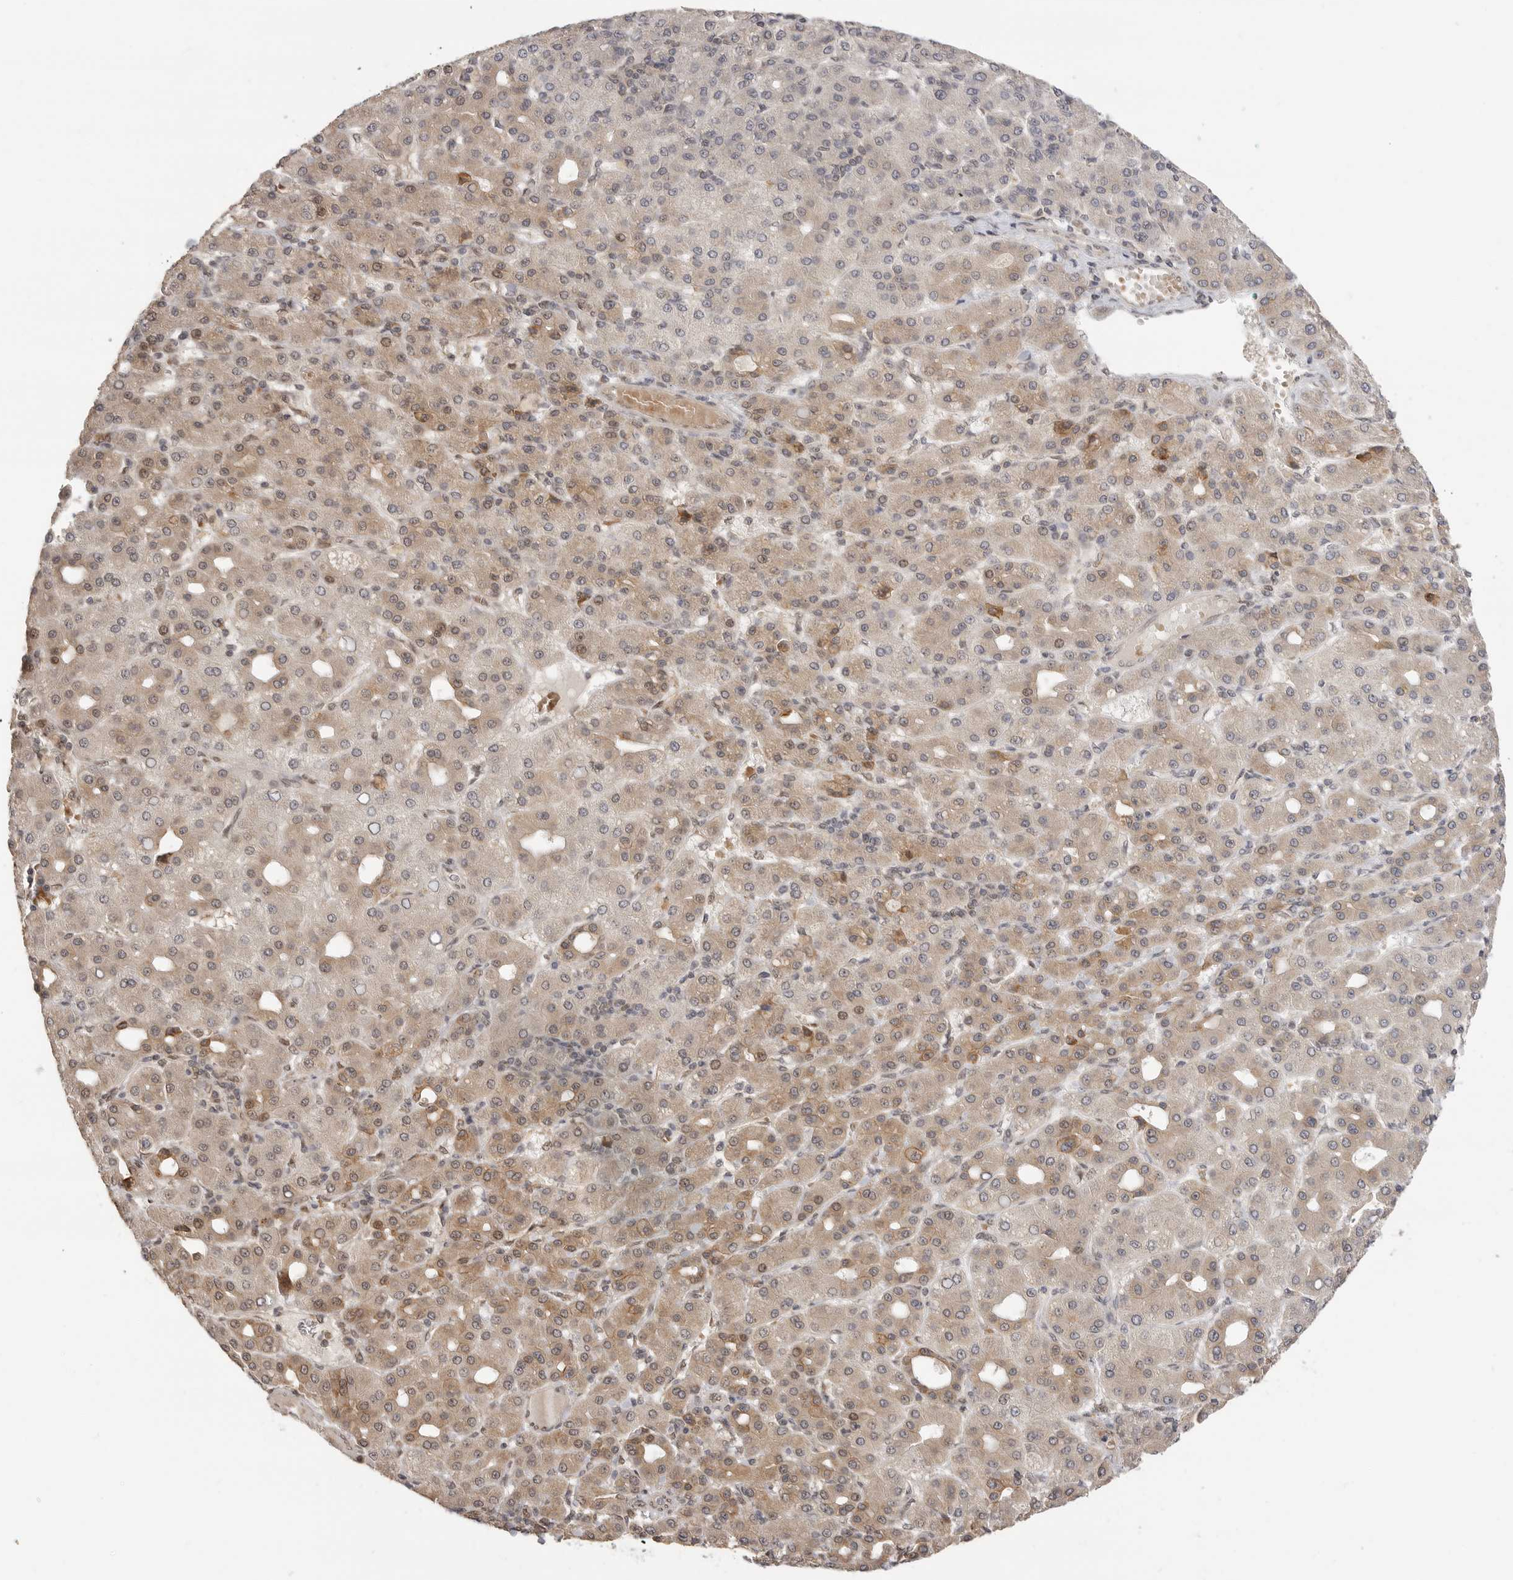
{"staining": {"intensity": "moderate", "quantity": "25%-75%", "location": "cytoplasmic/membranous"}, "tissue": "liver cancer", "cell_type": "Tumor cells", "image_type": "cancer", "snomed": [{"axis": "morphology", "description": "Carcinoma, Hepatocellular, NOS"}, {"axis": "topography", "description": "Liver"}], "caption": "Protein expression analysis of liver cancer shows moderate cytoplasmic/membranous staining in about 25%-75% of tumor cells.", "gene": "ALKAL1", "patient": {"sex": "male", "age": 65}}